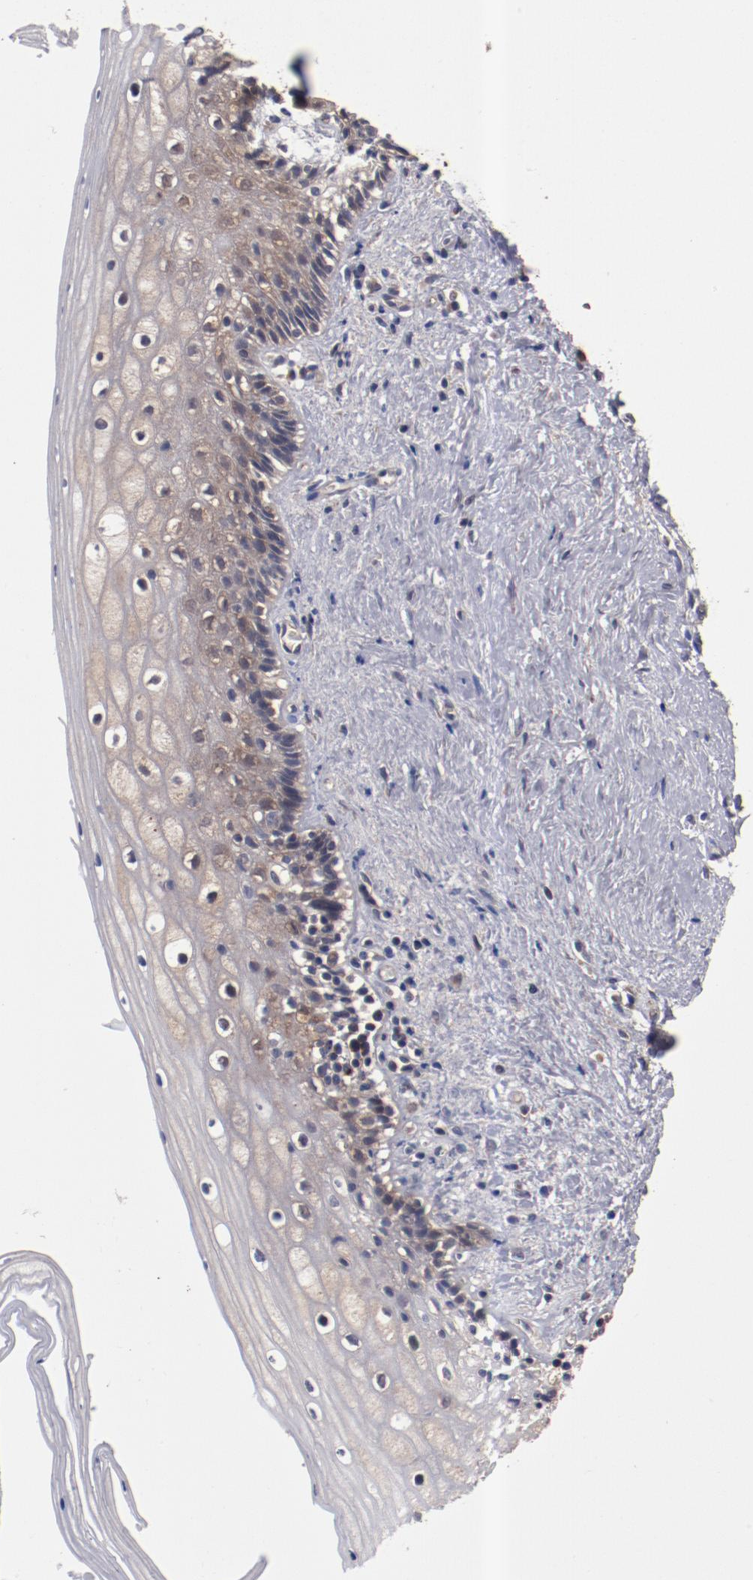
{"staining": {"intensity": "weak", "quantity": "25%-75%", "location": "cytoplasmic/membranous"}, "tissue": "vagina", "cell_type": "Squamous epithelial cells", "image_type": "normal", "snomed": [{"axis": "morphology", "description": "Normal tissue, NOS"}, {"axis": "topography", "description": "Vagina"}], "caption": "IHC staining of benign vagina, which displays low levels of weak cytoplasmic/membranous positivity in approximately 25%-75% of squamous epithelial cells indicating weak cytoplasmic/membranous protein staining. The staining was performed using DAB (brown) for protein detection and nuclei were counterstained in hematoxylin (blue).", "gene": "DNAAF2", "patient": {"sex": "female", "age": 46}}